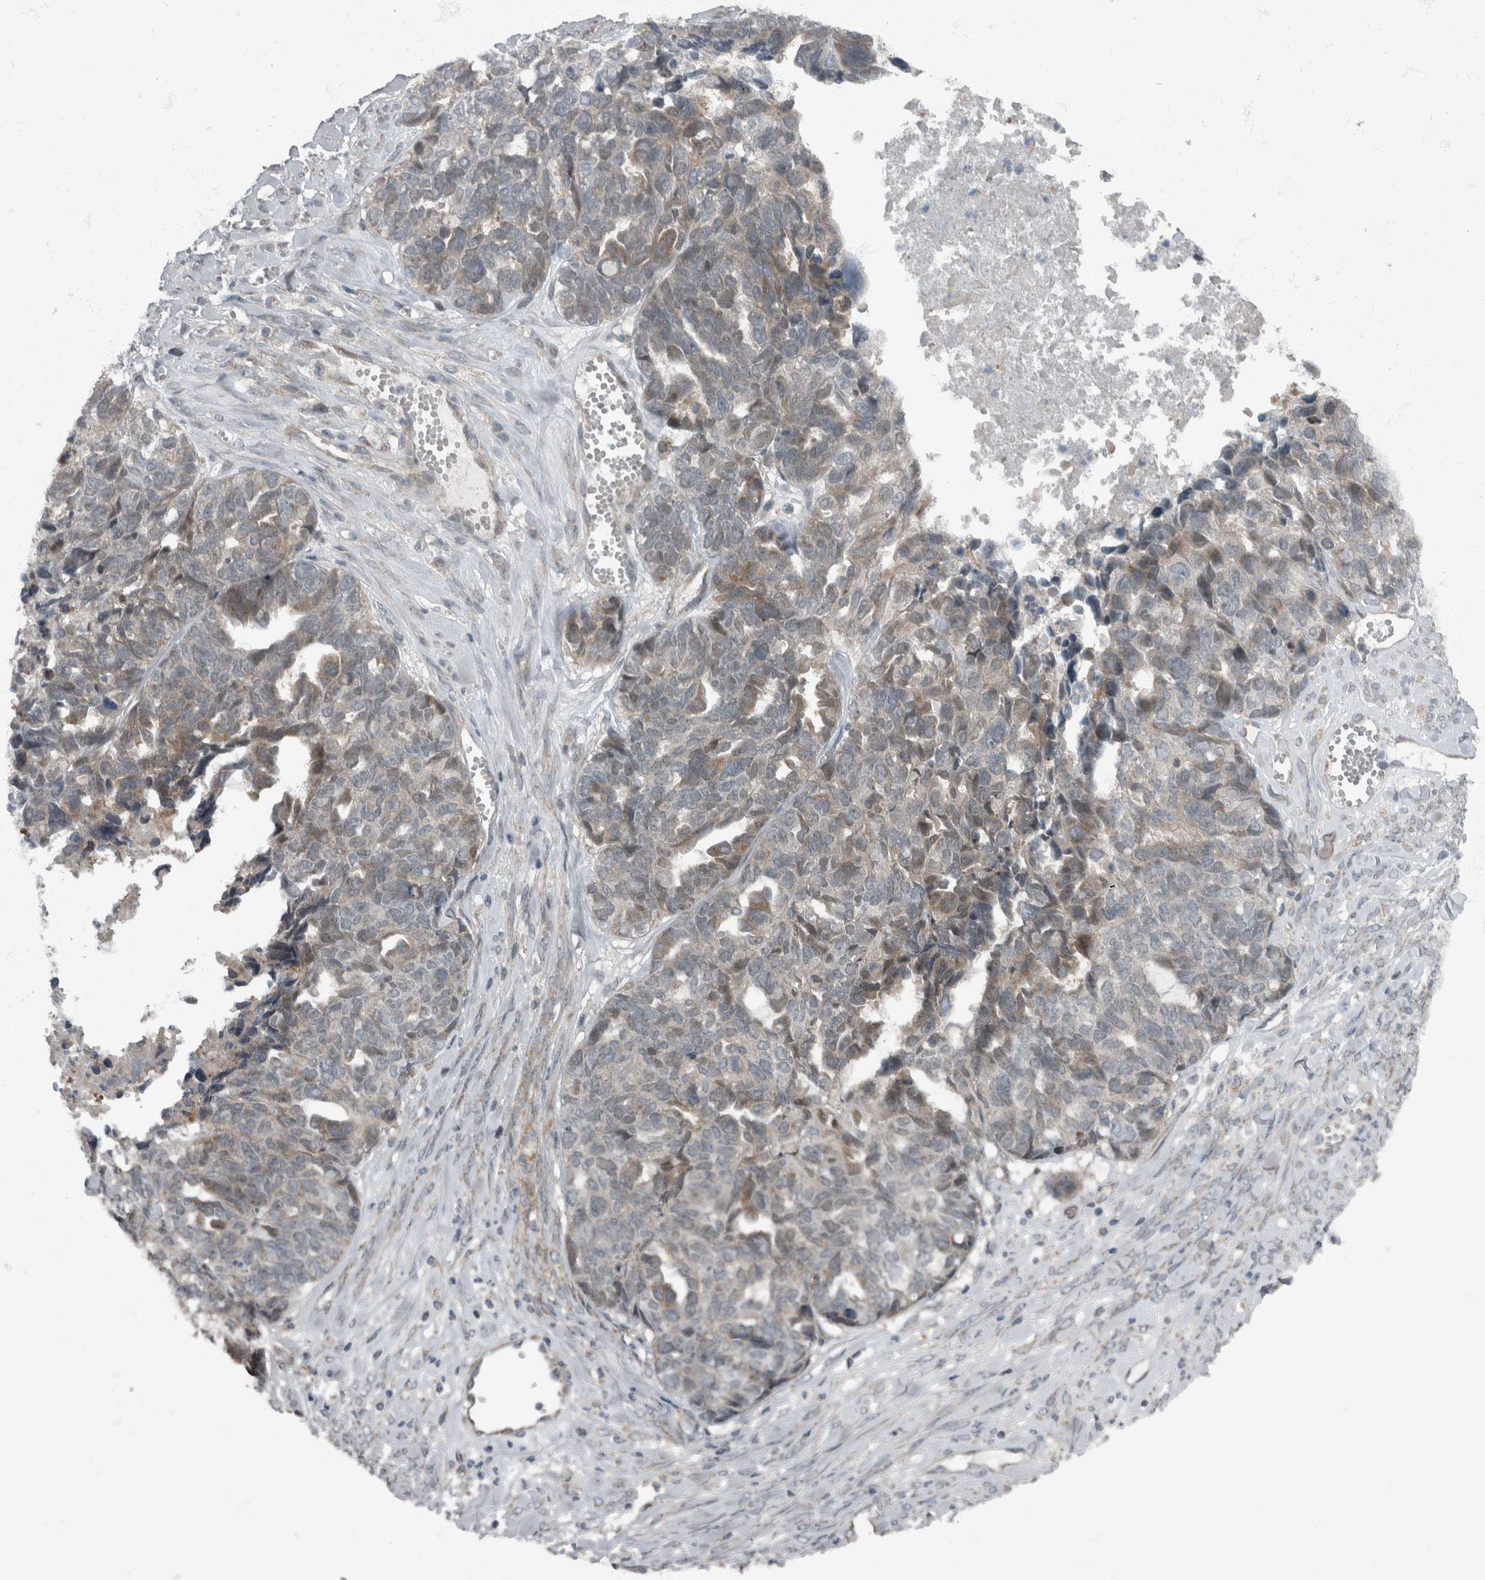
{"staining": {"intensity": "weak", "quantity": "<25%", "location": "cytoplasmic/membranous"}, "tissue": "ovarian cancer", "cell_type": "Tumor cells", "image_type": "cancer", "snomed": [{"axis": "morphology", "description": "Cystadenocarcinoma, serous, NOS"}, {"axis": "topography", "description": "Ovary"}], "caption": "This is a photomicrograph of immunohistochemistry staining of ovarian serous cystadenocarcinoma, which shows no positivity in tumor cells.", "gene": "RABGGTB", "patient": {"sex": "female", "age": 79}}